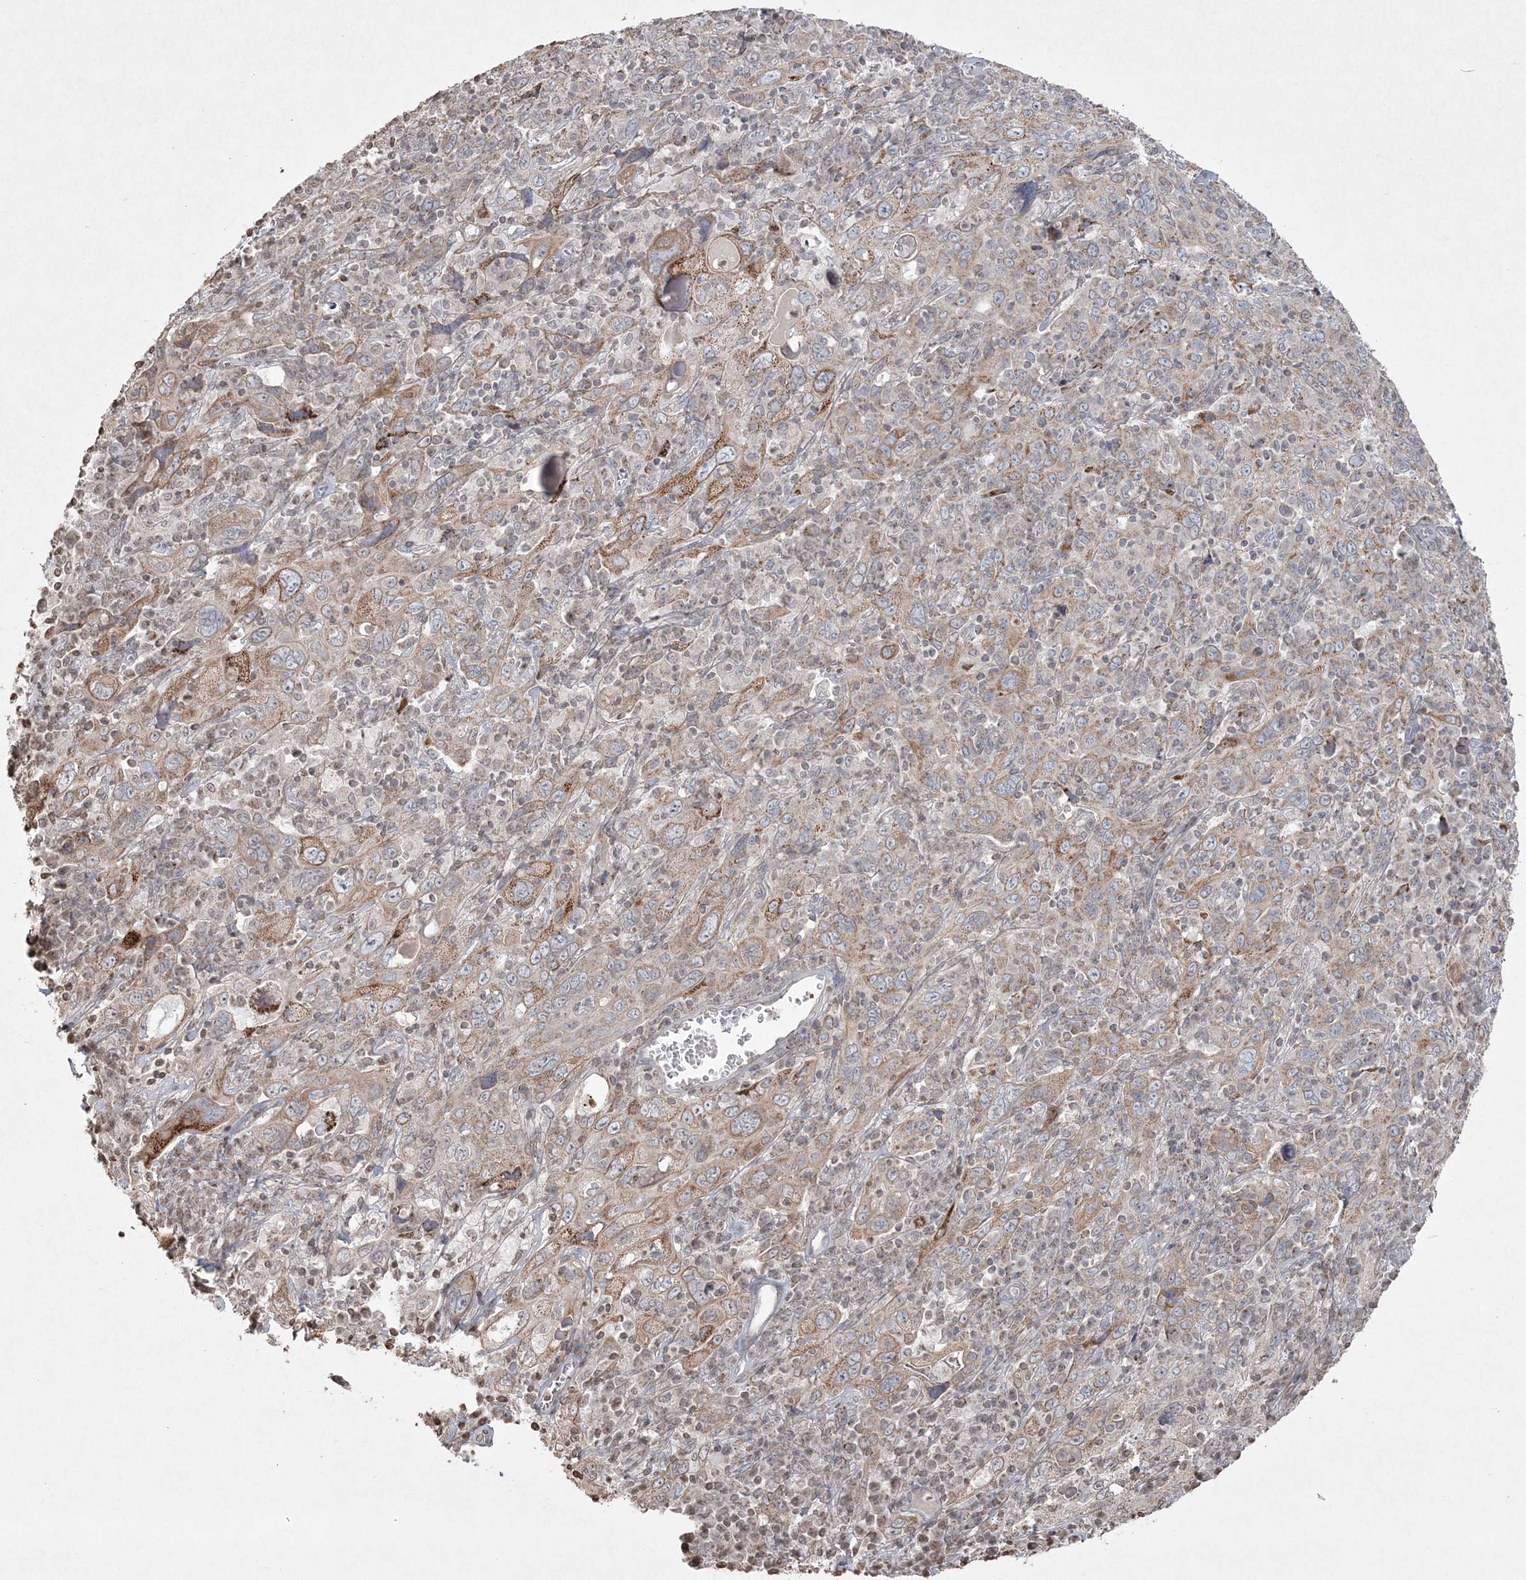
{"staining": {"intensity": "moderate", "quantity": "25%-75%", "location": "cytoplasmic/membranous"}, "tissue": "cervical cancer", "cell_type": "Tumor cells", "image_type": "cancer", "snomed": [{"axis": "morphology", "description": "Squamous cell carcinoma, NOS"}, {"axis": "topography", "description": "Cervix"}], "caption": "The histopathology image exhibits immunohistochemical staining of cervical squamous cell carcinoma. There is moderate cytoplasmic/membranous positivity is identified in approximately 25%-75% of tumor cells.", "gene": "TTC7A", "patient": {"sex": "female", "age": 46}}